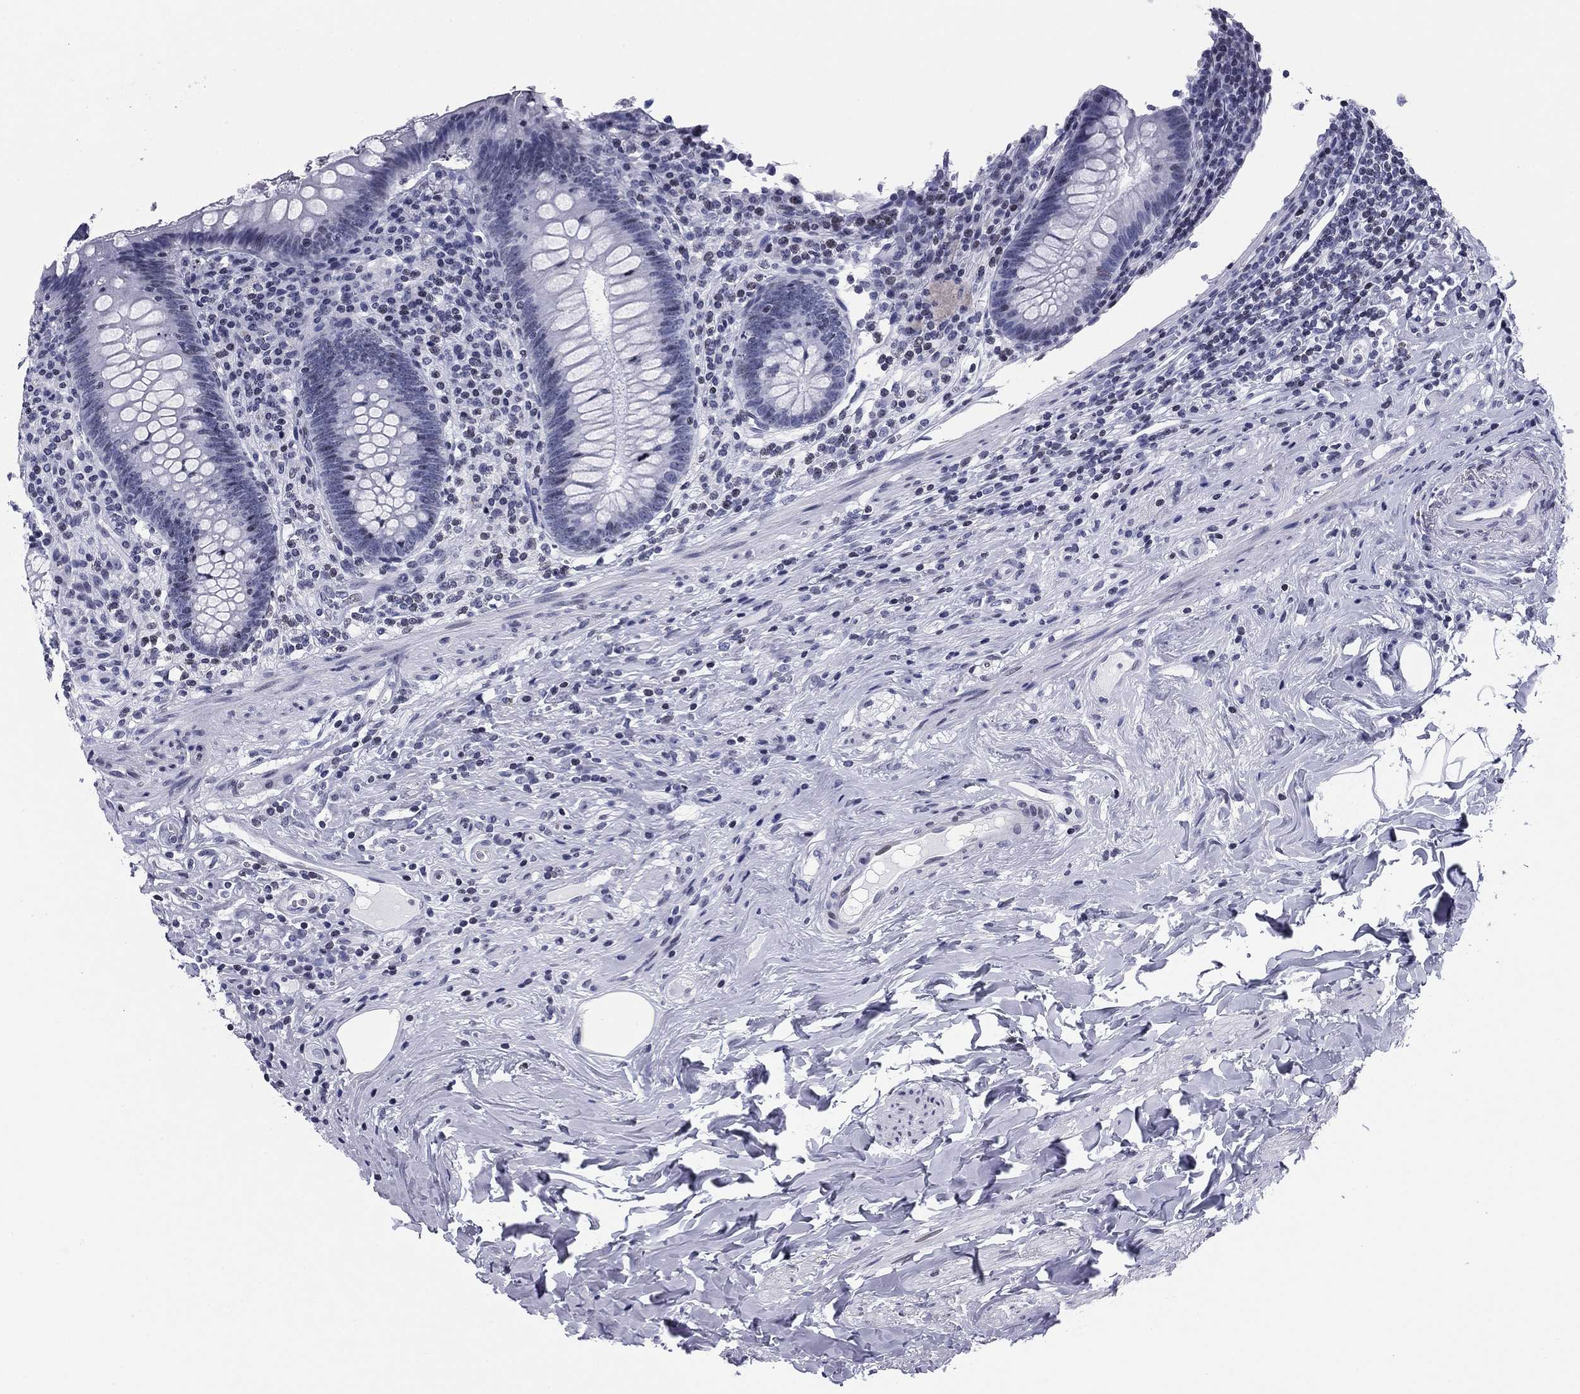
{"staining": {"intensity": "negative", "quantity": "none", "location": "none"}, "tissue": "appendix", "cell_type": "Glandular cells", "image_type": "normal", "snomed": [{"axis": "morphology", "description": "Normal tissue, NOS"}, {"axis": "topography", "description": "Appendix"}], "caption": "This is an immunohistochemistry histopathology image of benign appendix. There is no positivity in glandular cells.", "gene": "CCDC144A", "patient": {"sex": "male", "age": 47}}